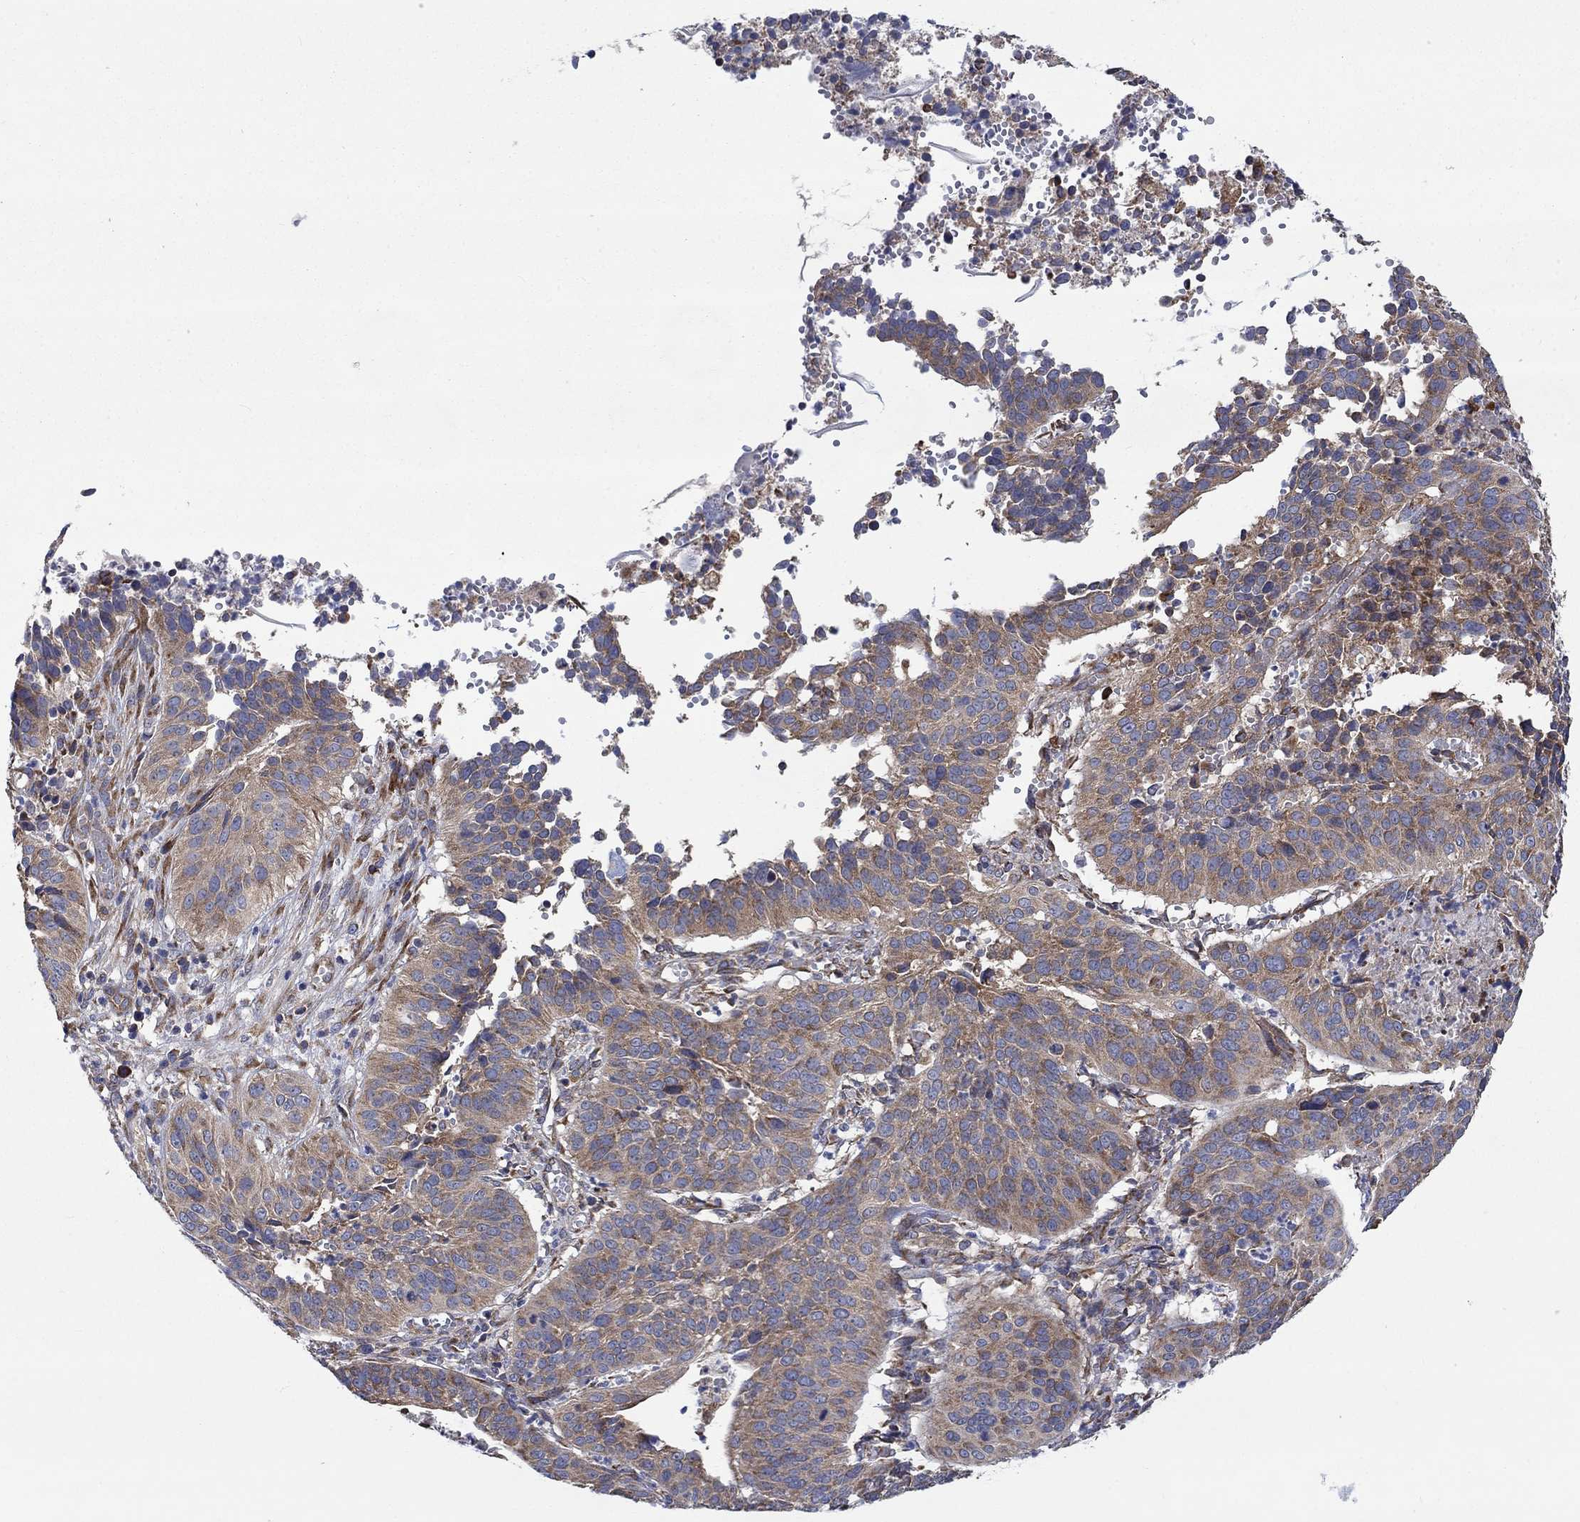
{"staining": {"intensity": "weak", "quantity": ">75%", "location": "cytoplasmic/membranous"}, "tissue": "cervical cancer", "cell_type": "Tumor cells", "image_type": "cancer", "snomed": [{"axis": "morphology", "description": "Normal tissue, NOS"}, {"axis": "morphology", "description": "Squamous cell carcinoma, NOS"}, {"axis": "topography", "description": "Cervix"}], "caption": "Immunohistochemistry (DAB (3,3'-diaminobenzidine)) staining of cervical cancer demonstrates weak cytoplasmic/membranous protein expression in approximately >75% of tumor cells. (DAB = brown stain, brightfield microscopy at high magnification).", "gene": "RPLP0", "patient": {"sex": "female", "age": 39}}